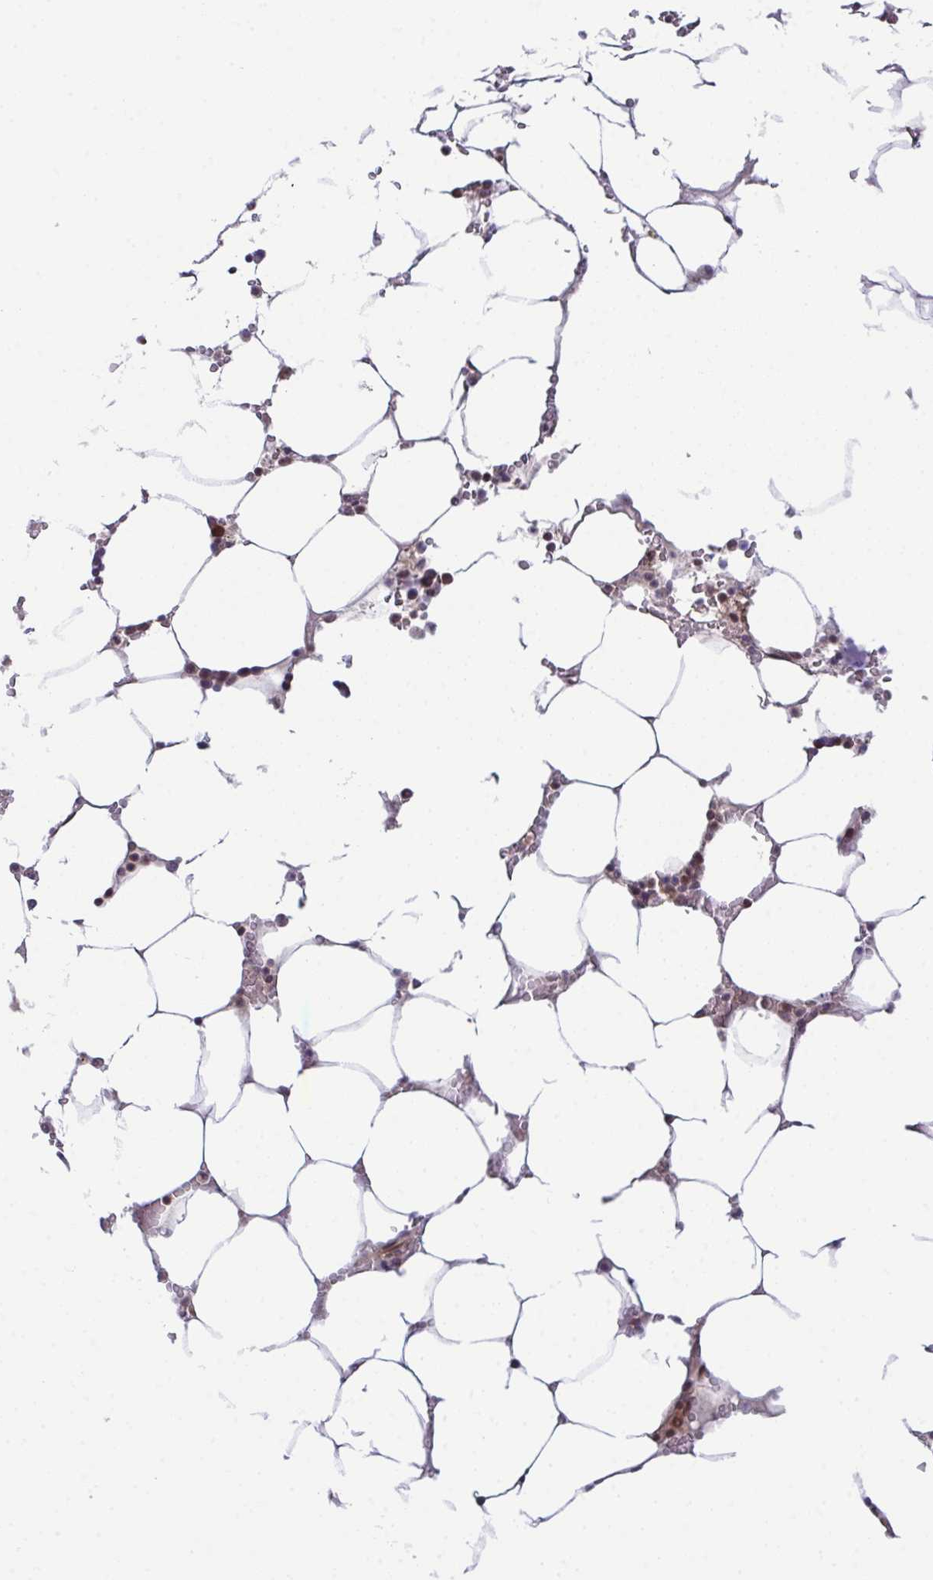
{"staining": {"intensity": "moderate", "quantity": "25%-75%", "location": "cytoplasmic/membranous,nuclear"}, "tissue": "bone marrow", "cell_type": "Hematopoietic cells", "image_type": "normal", "snomed": [{"axis": "morphology", "description": "Normal tissue, NOS"}, {"axis": "topography", "description": "Bone marrow"}], "caption": "A brown stain labels moderate cytoplasmic/membranous,nuclear positivity of a protein in hematopoietic cells of unremarkable bone marrow. (DAB (3,3'-diaminobenzidine) IHC with brightfield microscopy, high magnification).", "gene": "DNAJB1", "patient": {"sex": "male", "age": 64}}